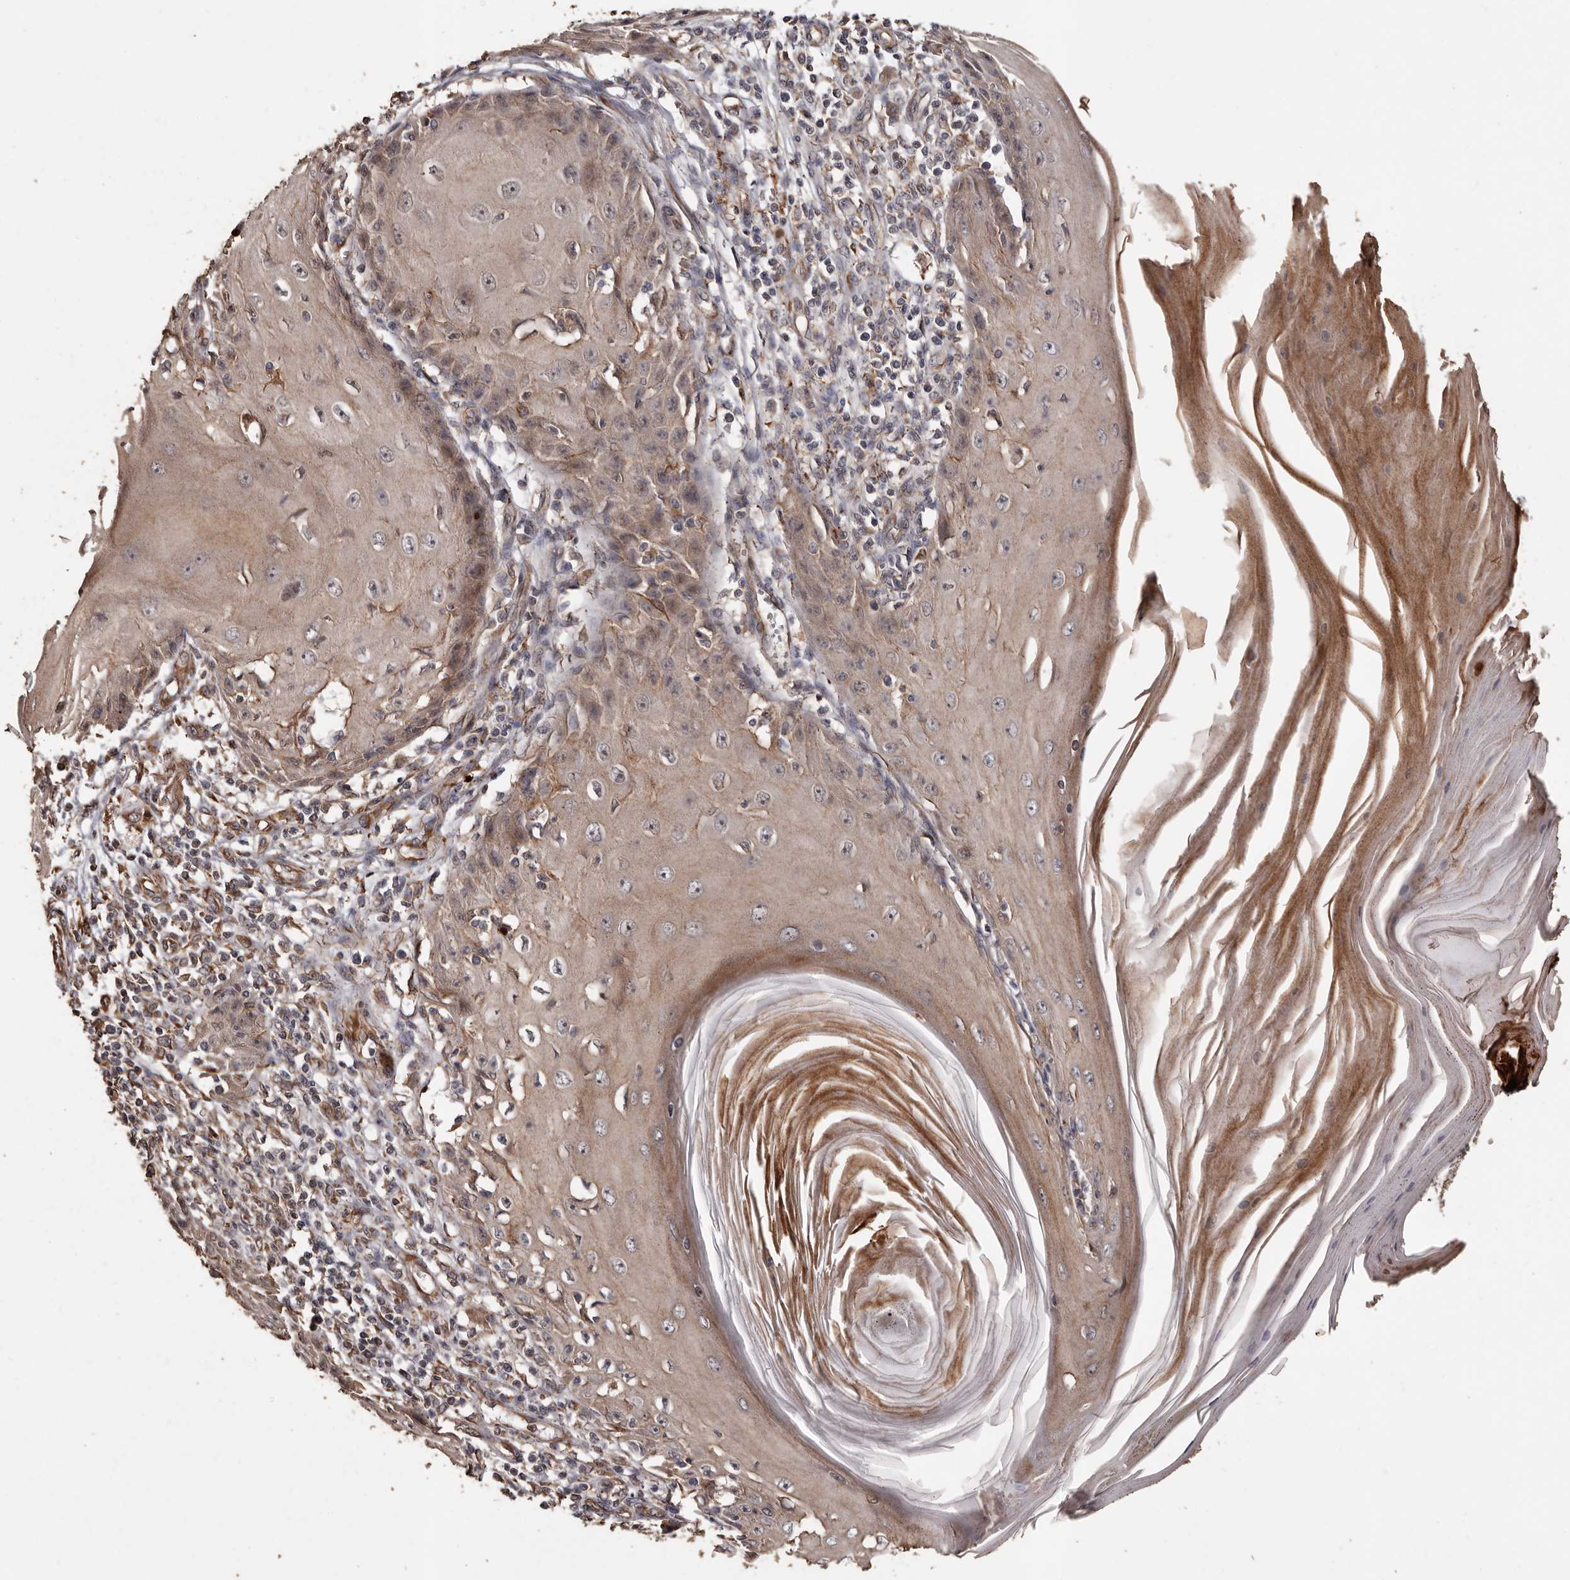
{"staining": {"intensity": "weak", "quantity": ">75%", "location": "cytoplasmic/membranous"}, "tissue": "skin cancer", "cell_type": "Tumor cells", "image_type": "cancer", "snomed": [{"axis": "morphology", "description": "Squamous cell carcinoma, NOS"}, {"axis": "topography", "description": "Skin"}], "caption": "A brown stain highlights weak cytoplasmic/membranous positivity of a protein in human skin squamous cell carcinoma tumor cells. (brown staining indicates protein expression, while blue staining denotes nuclei).", "gene": "BRAT1", "patient": {"sex": "female", "age": 73}}